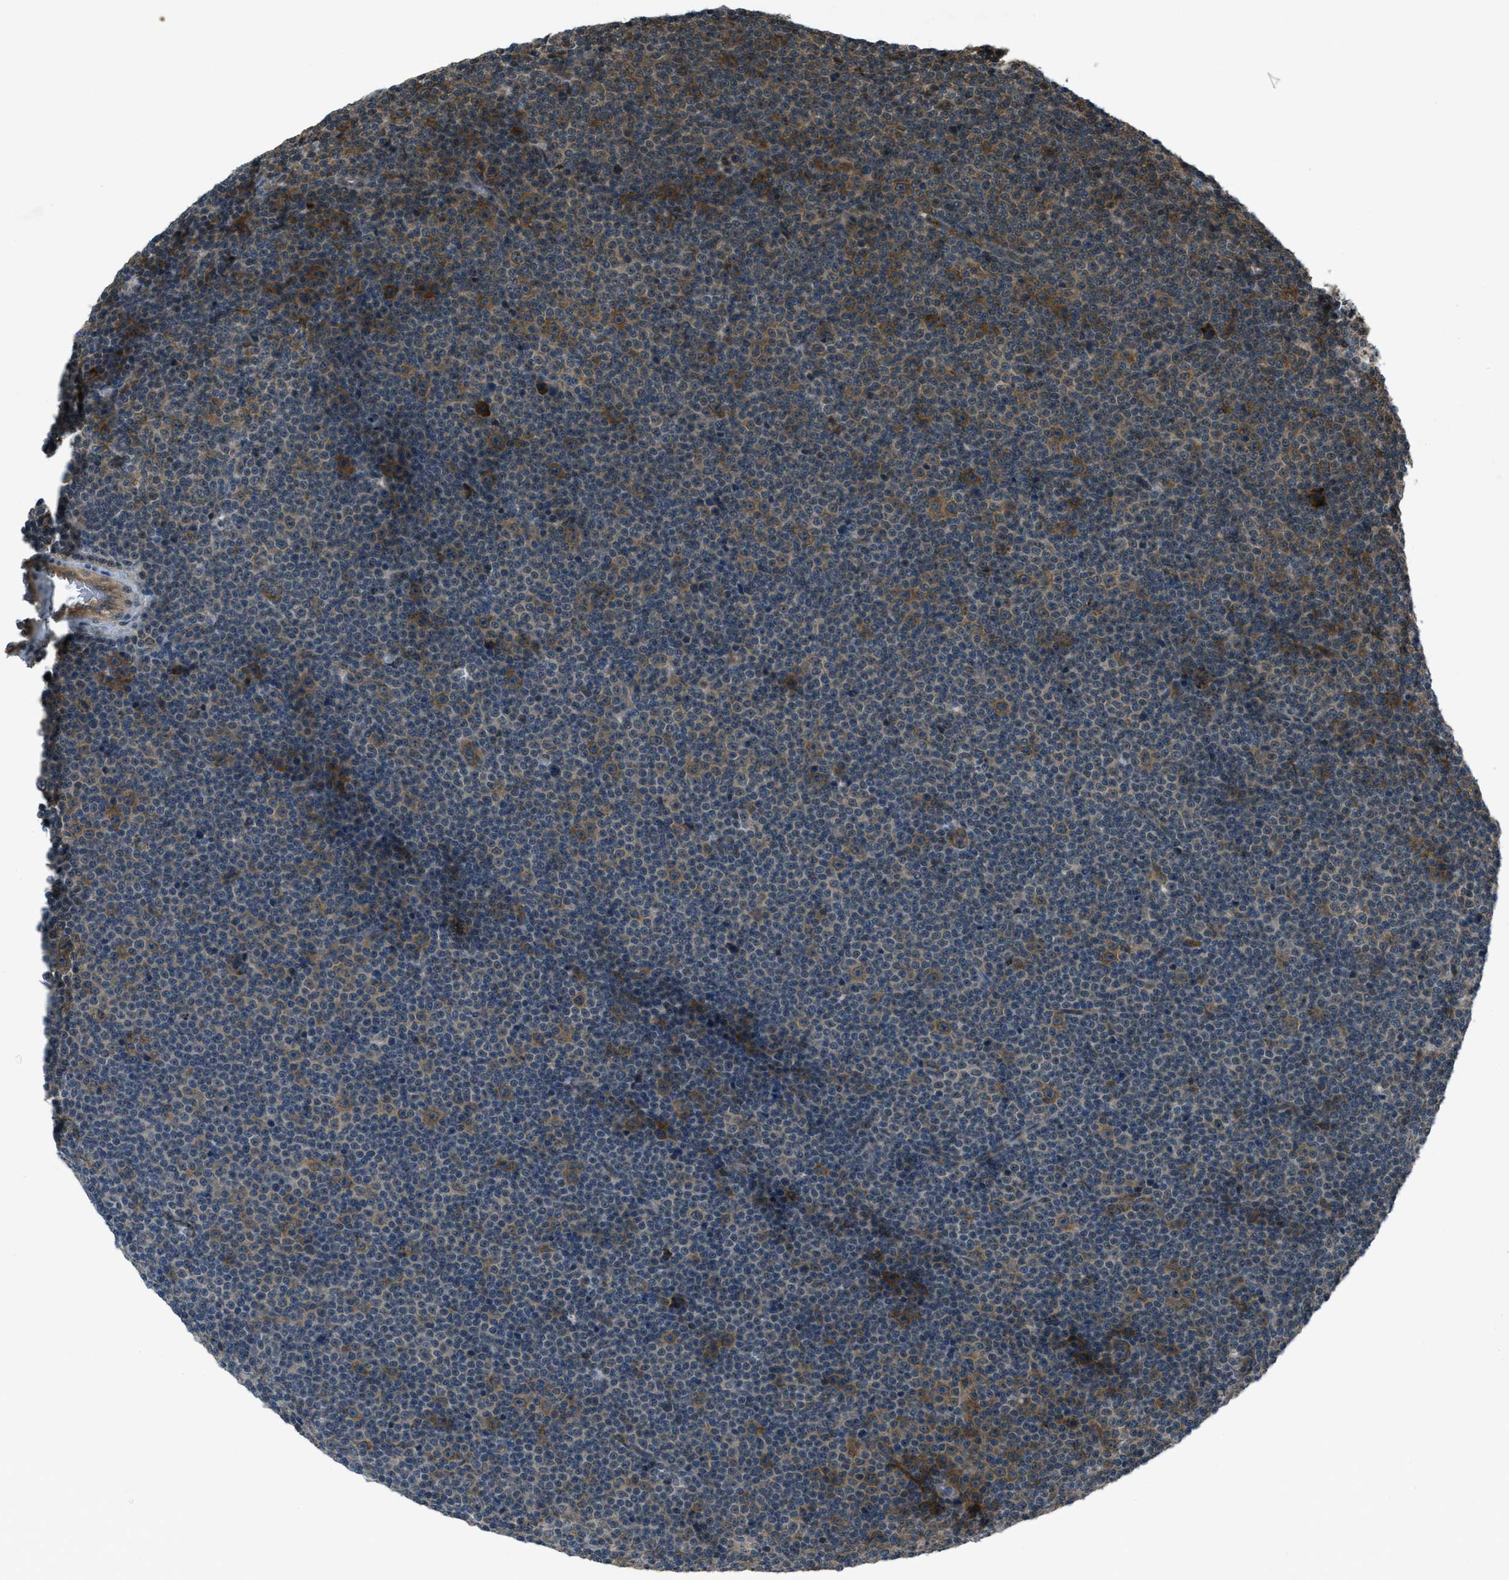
{"staining": {"intensity": "moderate", "quantity": "25%-75%", "location": "cytoplasmic/membranous"}, "tissue": "lymphoma", "cell_type": "Tumor cells", "image_type": "cancer", "snomed": [{"axis": "morphology", "description": "Malignant lymphoma, non-Hodgkin's type, Low grade"}, {"axis": "topography", "description": "Lymph node"}], "caption": "Human lymphoma stained with a protein marker shows moderate staining in tumor cells.", "gene": "ASAP2", "patient": {"sex": "female", "age": 67}}